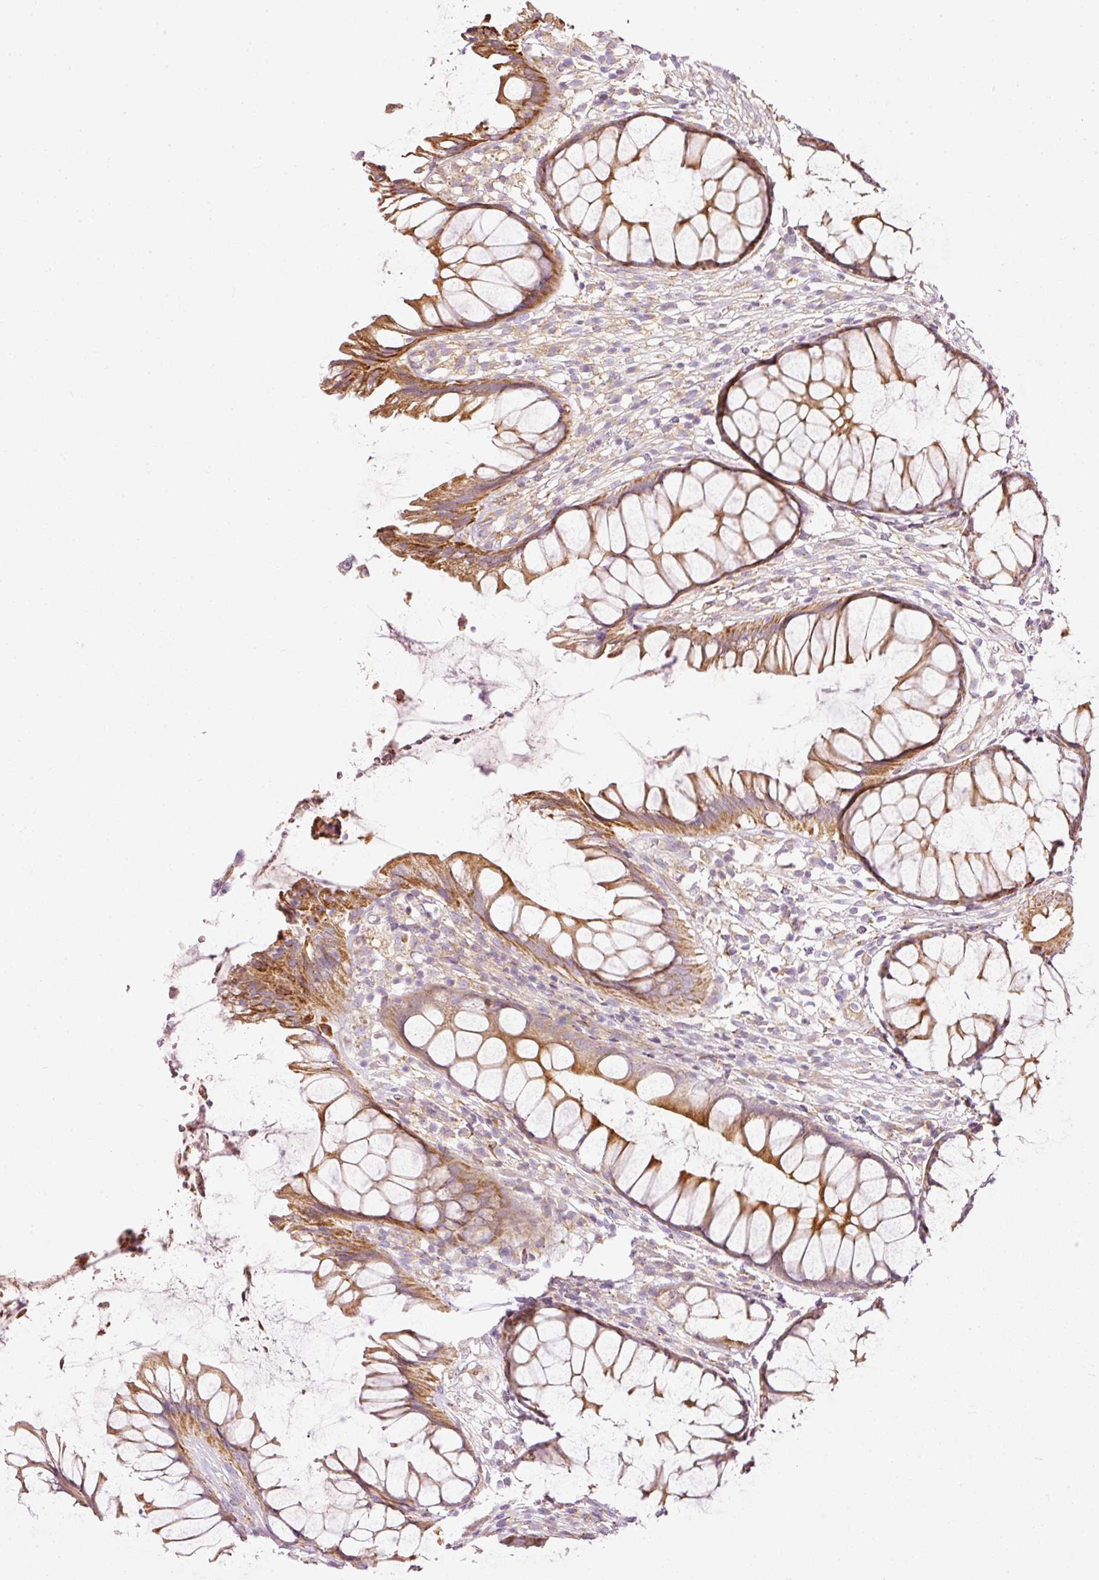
{"staining": {"intensity": "strong", "quantity": ">75%", "location": "cytoplasmic/membranous"}, "tissue": "rectum", "cell_type": "Glandular cells", "image_type": "normal", "snomed": [{"axis": "morphology", "description": "Normal tissue, NOS"}, {"axis": "topography", "description": "Smooth muscle"}, {"axis": "topography", "description": "Rectum"}], "caption": "This histopathology image exhibits benign rectum stained with IHC to label a protein in brown. The cytoplasmic/membranous of glandular cells show strong positivity for the protein. Nuclei are counter-stained blue.", "gene": "PAQR9", "patient": {"sex": "male", "age": 53}}